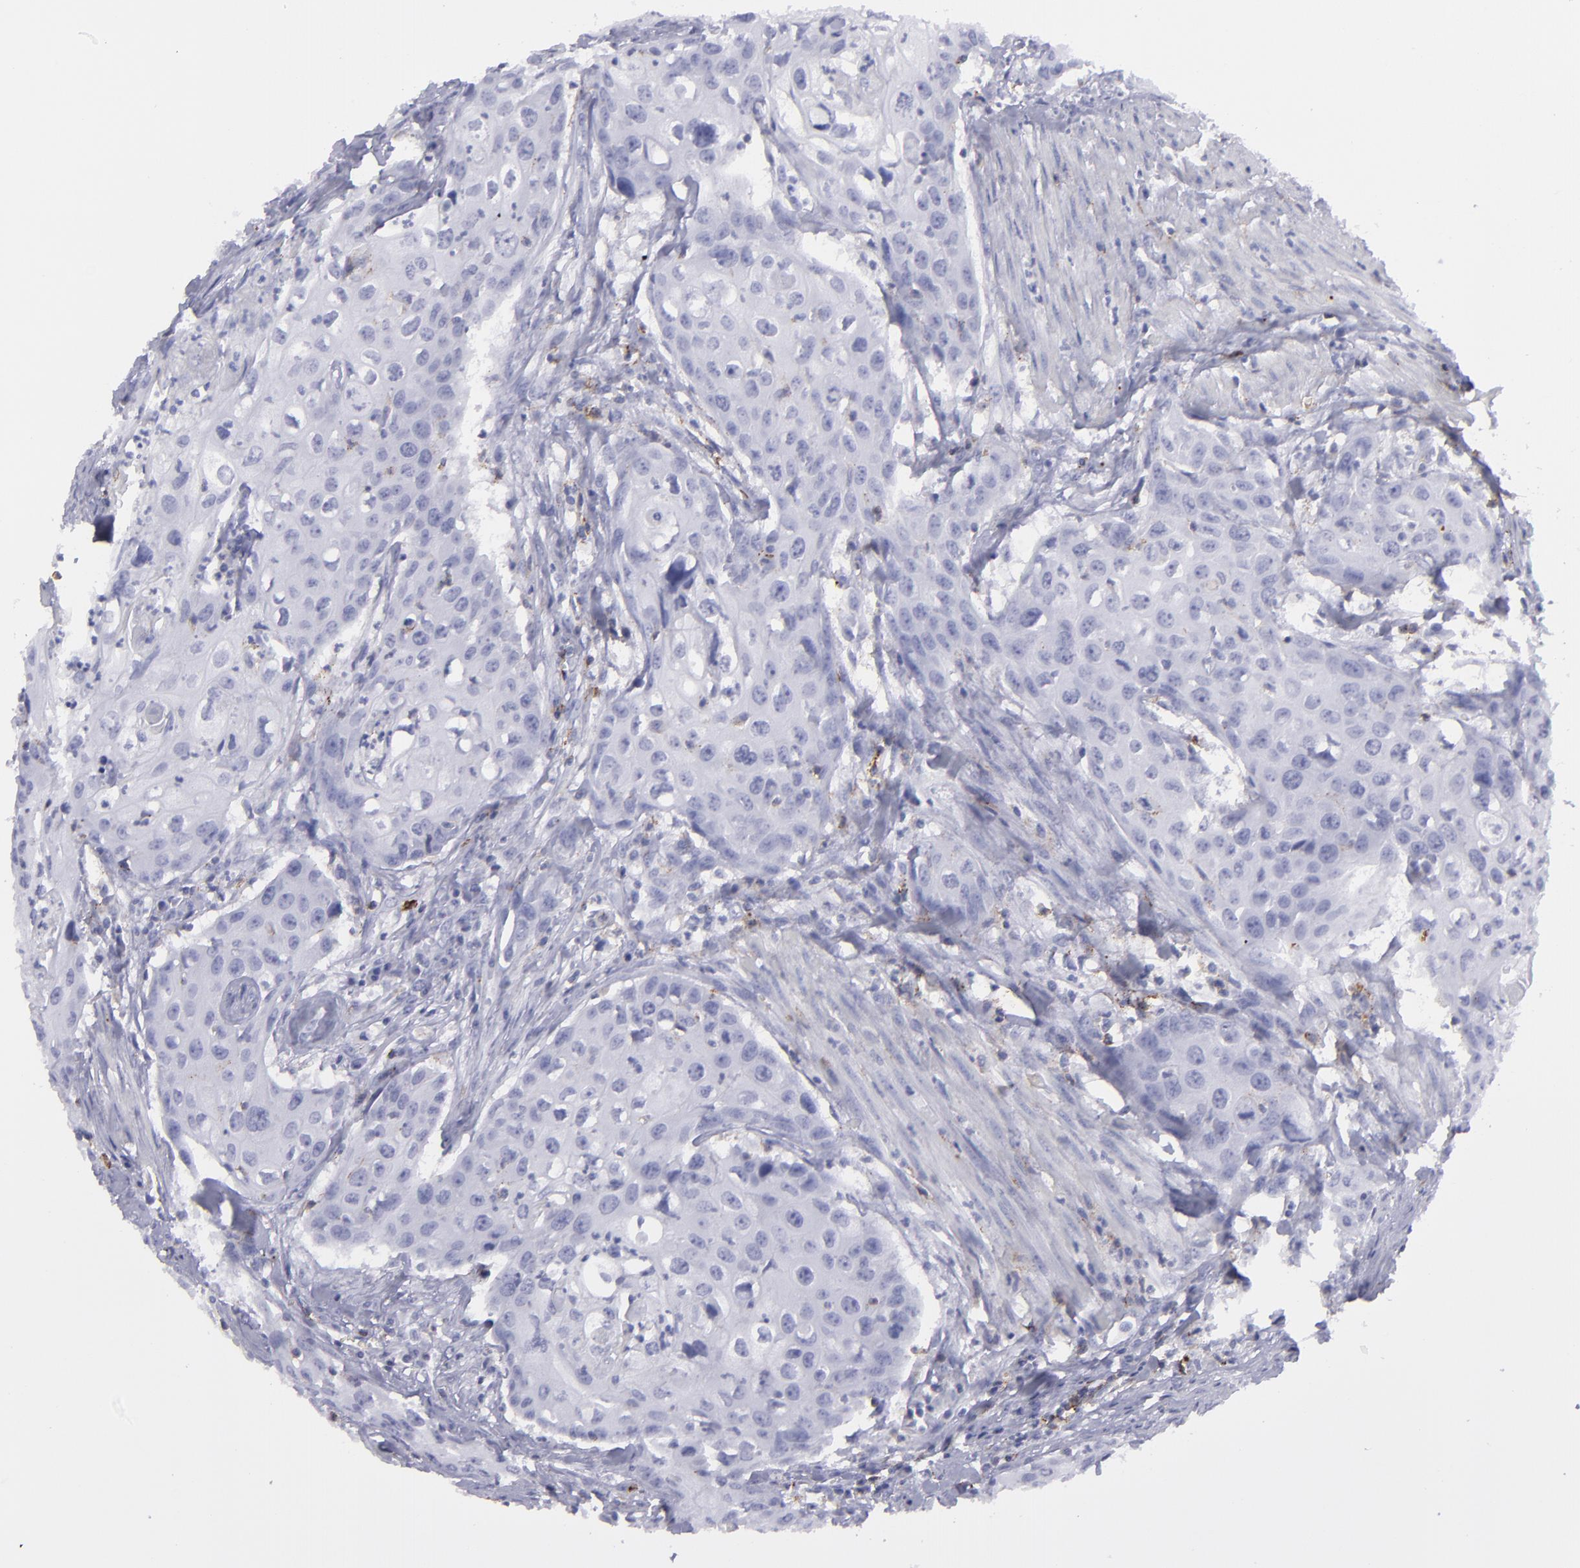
{"staining": {"intensity": "negative", "quantity": "none", "location": "none"}, "tissue": "urothelial cancer", "cell_type": "Tumor cells", "image_type": "cancer", "snomed": [{"axis": "morphology", "description": "Urothelial carcinoma, High grade"}, {"axis": "topography", "description": "Urinary bladder"}], "caption": "Histopathology image shows no significant protein staining in tumor cells of high-grade urothelial carcinoma.", "gene": "SELPLG", "patient": {"sex": "male", "age": 54}}